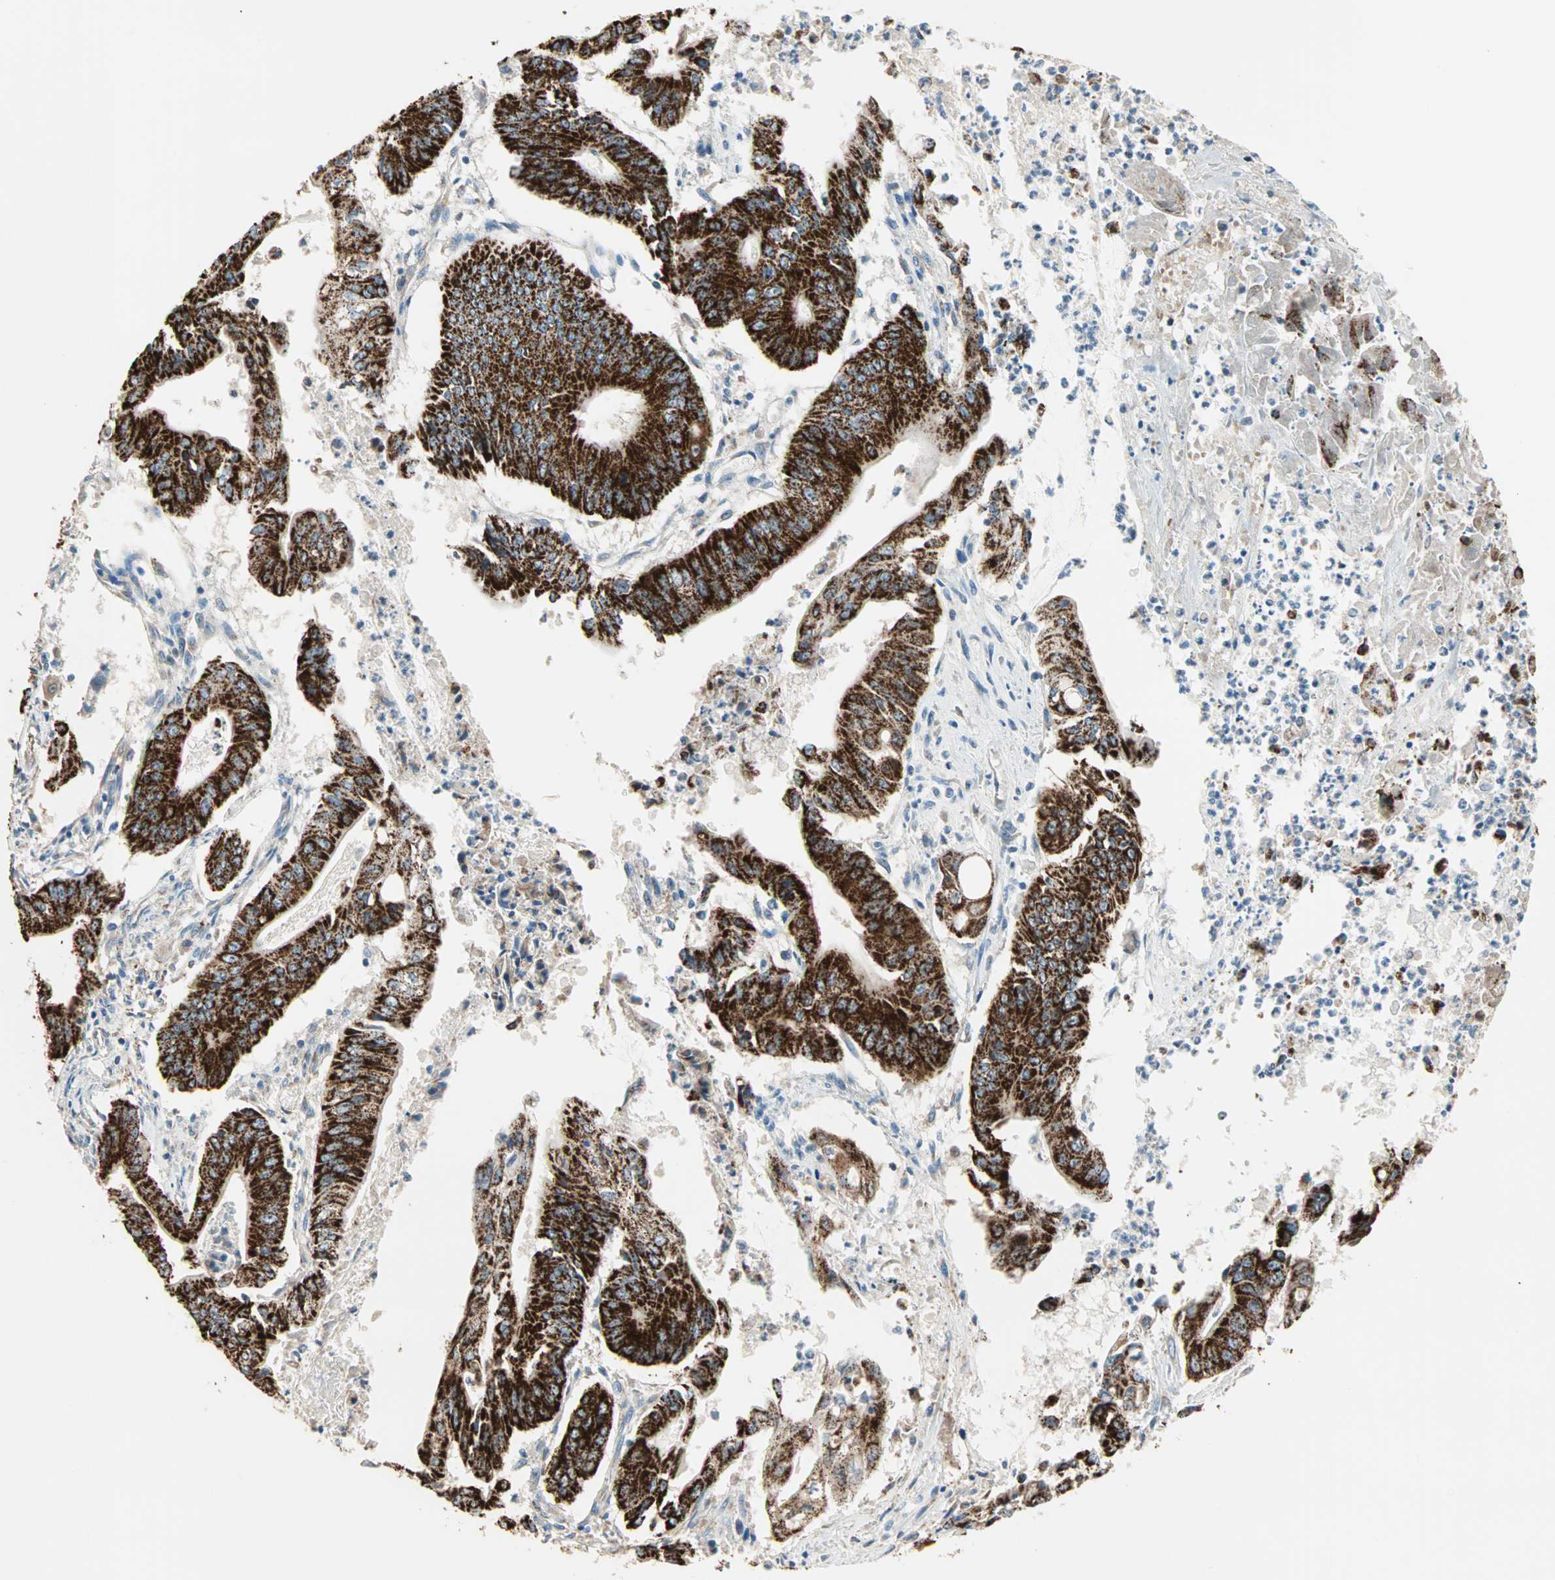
{"staining": {"intensity": "strong", "quantity": ">75%", "location": "cytoplasmic/membranous"}, "tissue": "pancreatic cancer", "cell_type": "Tumor cells", "image_type": "cancer", "snomed": [{"axis": "morphology", "description": "Normal tissue, NOS"}, {"axis": "topography", "description": "Lymph node"}], "caption": "Pancreatic cancer stained for a protein exhibits strong cytoplasmic/membranous positivity in tumor cells.", "gene": "TST", "patient": {"sex": "male", "age": 62}}